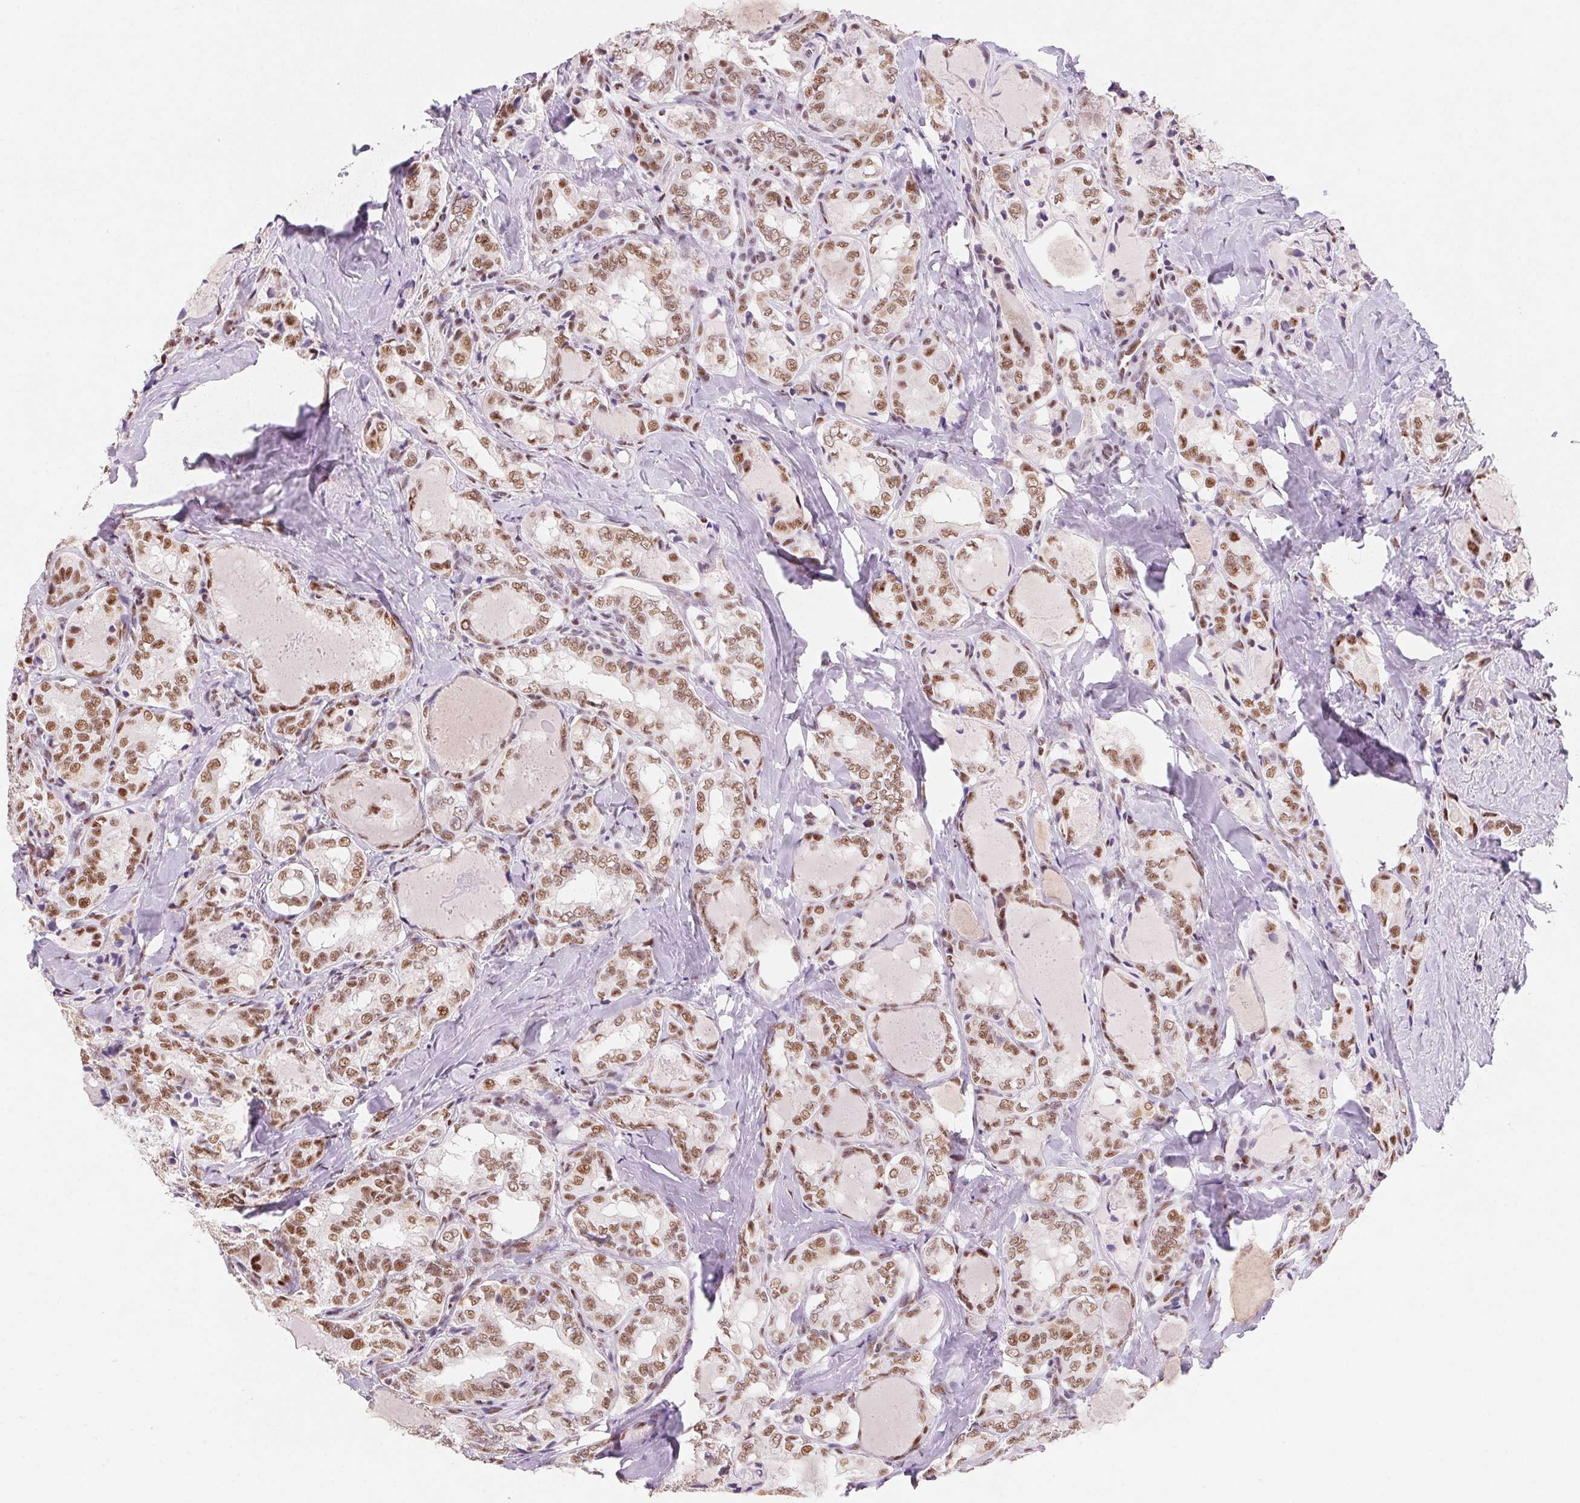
{"staining": {"intensity": "moderate", "quantity": ">75%", "location": "nuclear"}, "tissue": "thyroid cancer", "cell_type": "Tumor cells", "image_type": "cancer", "snomed": [{"axis": "morphology", "description": "Papillary adenocarcinoma, NOS"}, {"axis": "topography", "description": "Thyroid gland"}], "caption": "Brown immunohistochemical staining in thyroid cancer (papillary adenocarcinoma) displays moderate nuclear staining in about >75% of tumor cells.", "gene": "DPPA5", "patient": {"sex": "female", "age": 75}}